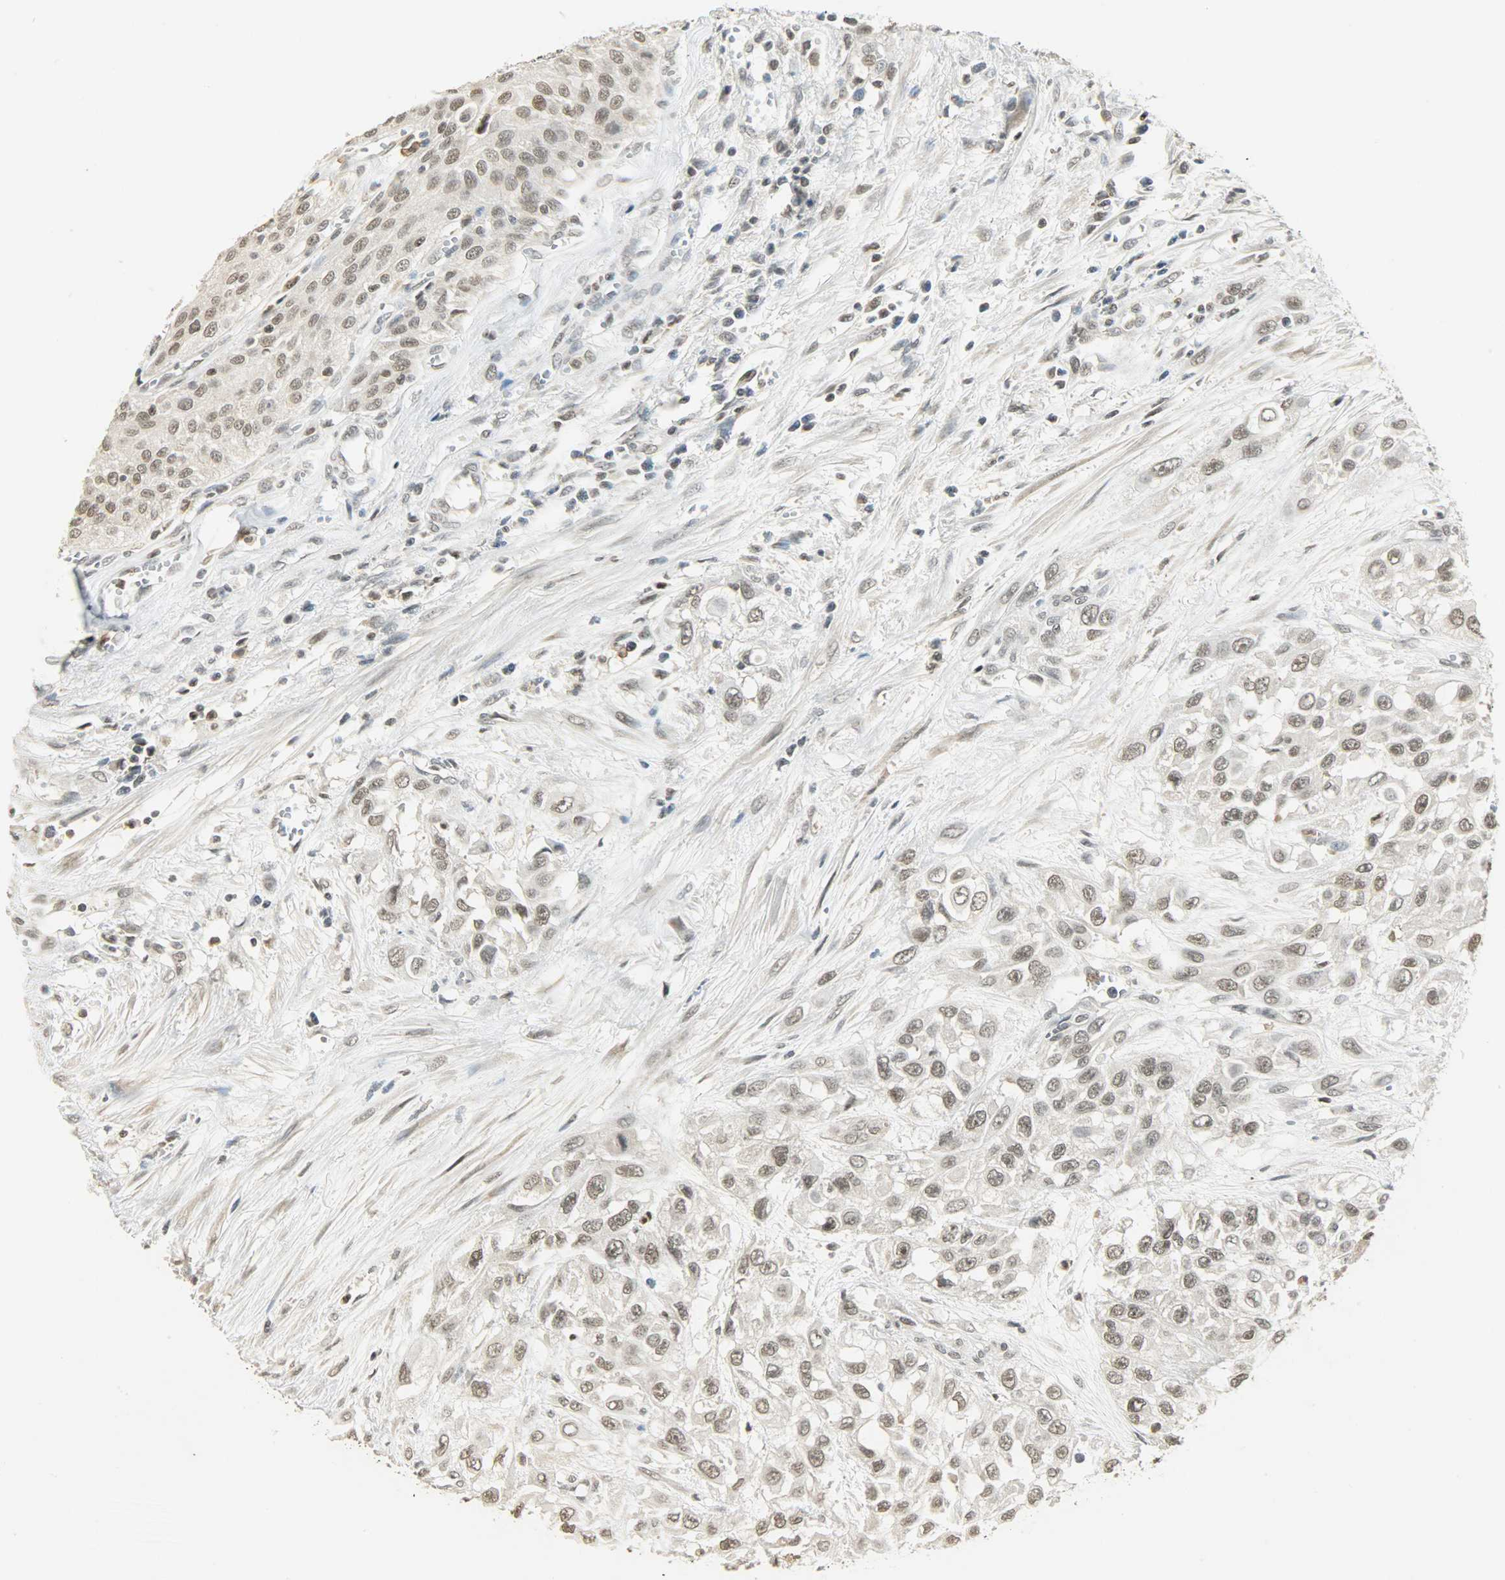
{"staining": {"intensity": "weak", "quantity": "<25%", "location": "nuclear"}, "tissue": "urothelial cancer", "cell_type": "Tumor cells", "image_type": "cancer", "snomed": [{"axis": "morphology", "description": "Urothelial carcinoma, High grade"}, {"axis": "topography", "description": "Urinary bladder"}], "caption": "Immunohistochemical staining of urothelial carcinoma (high-grade) exhibits no significant expression in tumor cells.", "gene": "SMARCA5", "patient": {"sex": "male", "age": 57}}